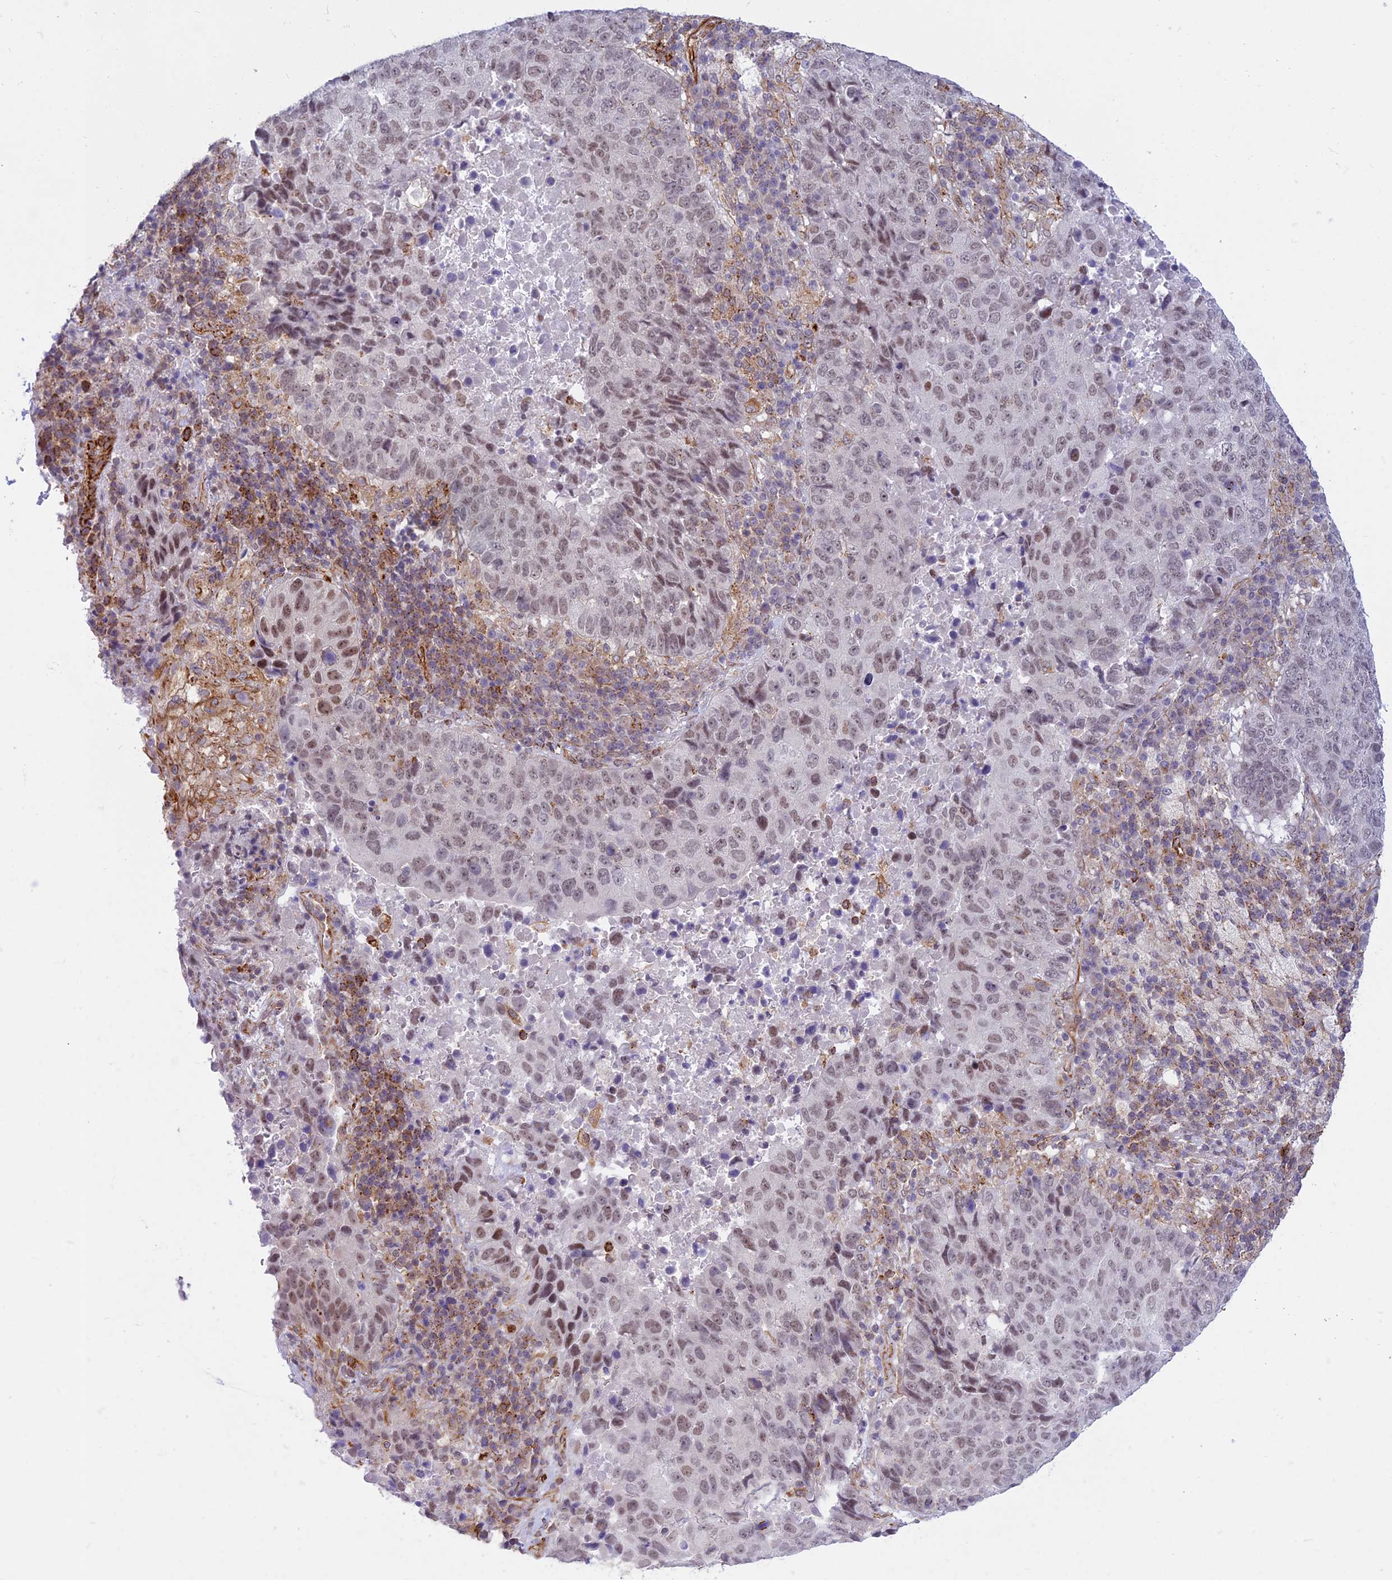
{"staining": {"intensity": "weak", "quantity": ">75%", "location": "nuclear"}, "tissue": "lung cancer", "cell_type": "Tumor cells", "image_type": "cancer", "snomed": [{"axis": "morphology", "description": "Squamous cell carcinoma, NOS"}, {"axis": "topography", "description": "Lung"}], "caption": "Lung cancer stained with a brown dye reveals weak nuclear positive staining in about >75% of tumor cells.", "gene": "SAPCD2", "patient": {"sex": "male", "age": 73}}